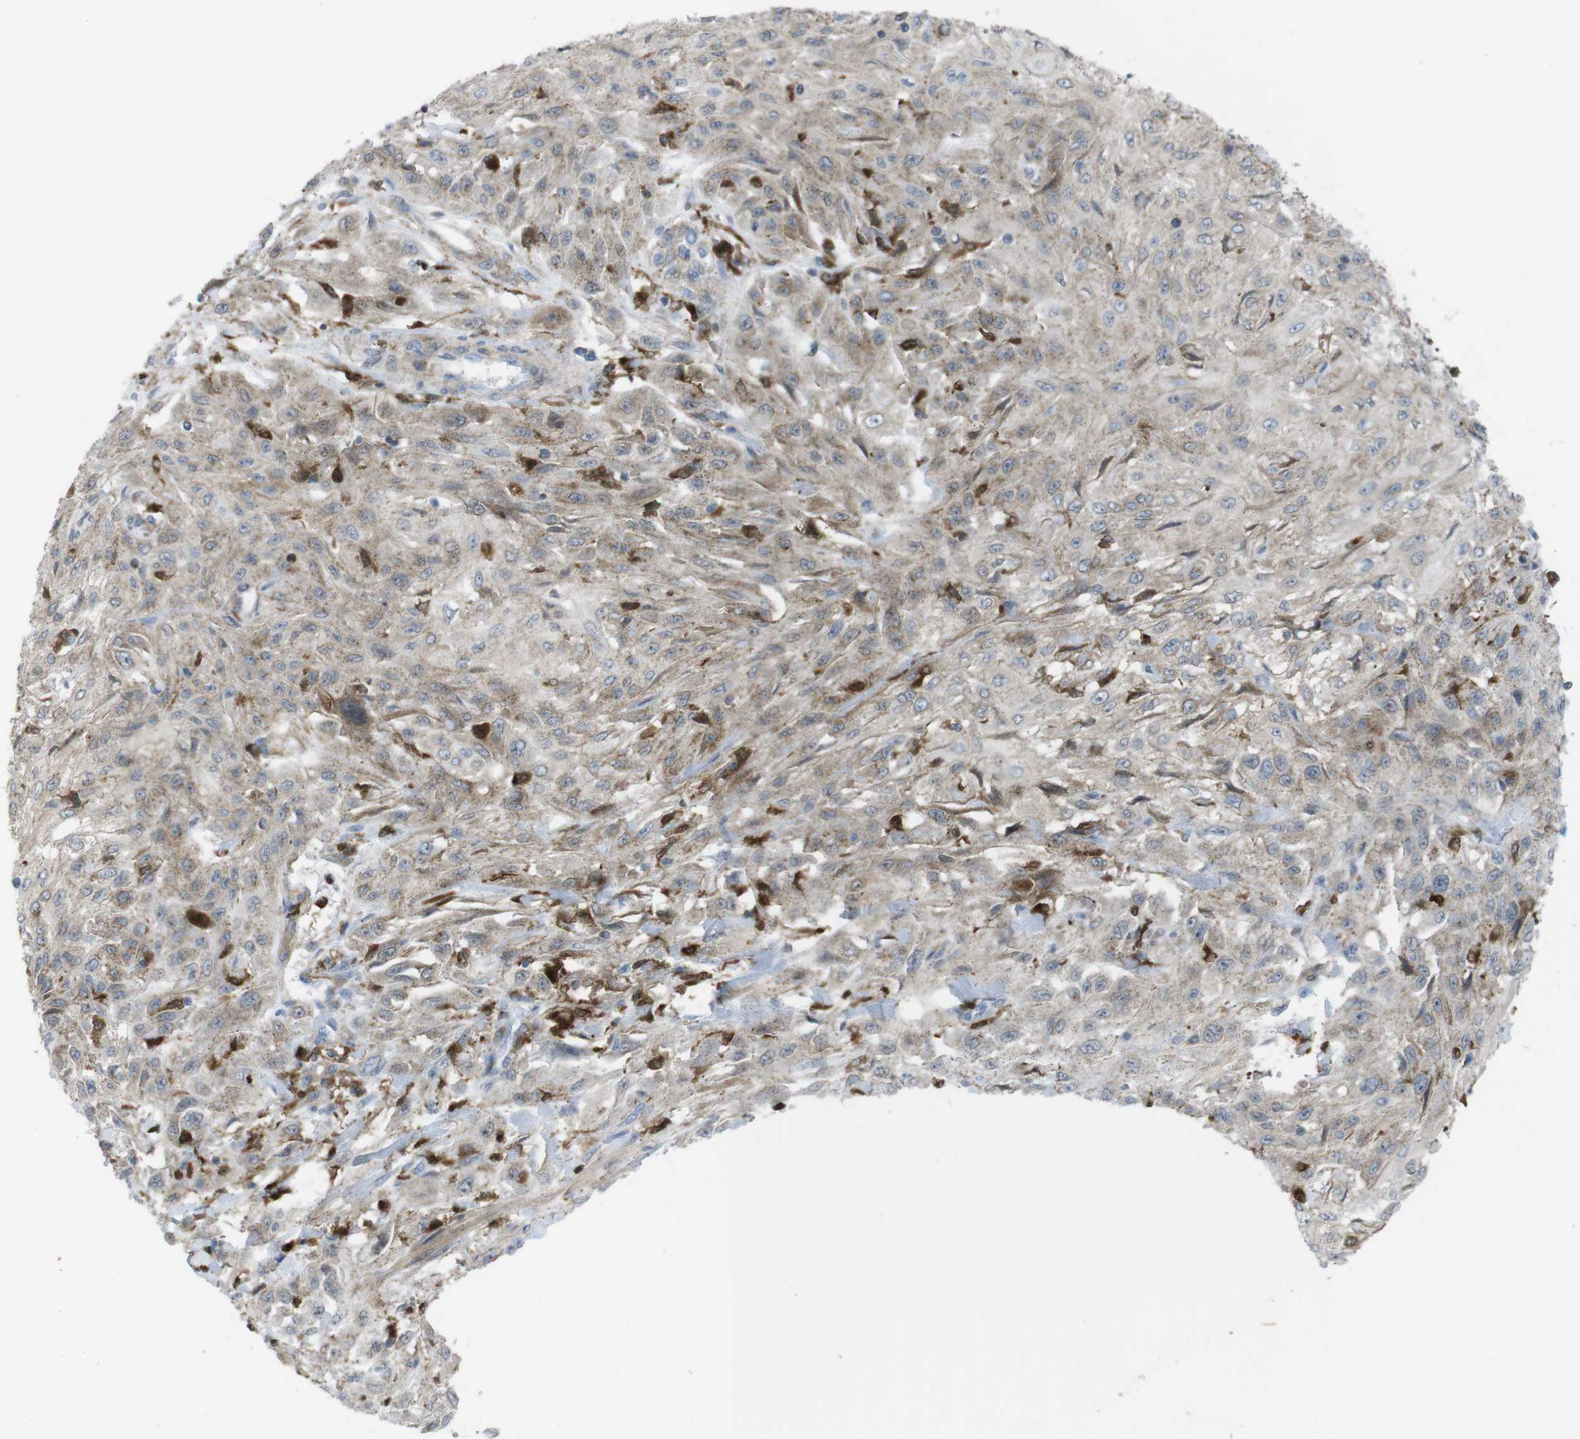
{"staining": {"intensity": "weak", "quantity": ">75%", "location": "cytoplasmic/membranous"}, "tissue": "skin cancer", "cell_type": "Tumor cells", "image_type": "cancer", "snomed": [{"axis": "morphology", "description": "Squamous cell carcinoma, NOS"}, {"axis": "topography", "description": "Skin"}], "caption": "Tumor cells display weak cytoplasmic/membranous expression in approximately >75% of cells in squamous cell carcinoma (skin).", "gene": "PRKCD", "patient": {"sex": "male", "age": 75}}